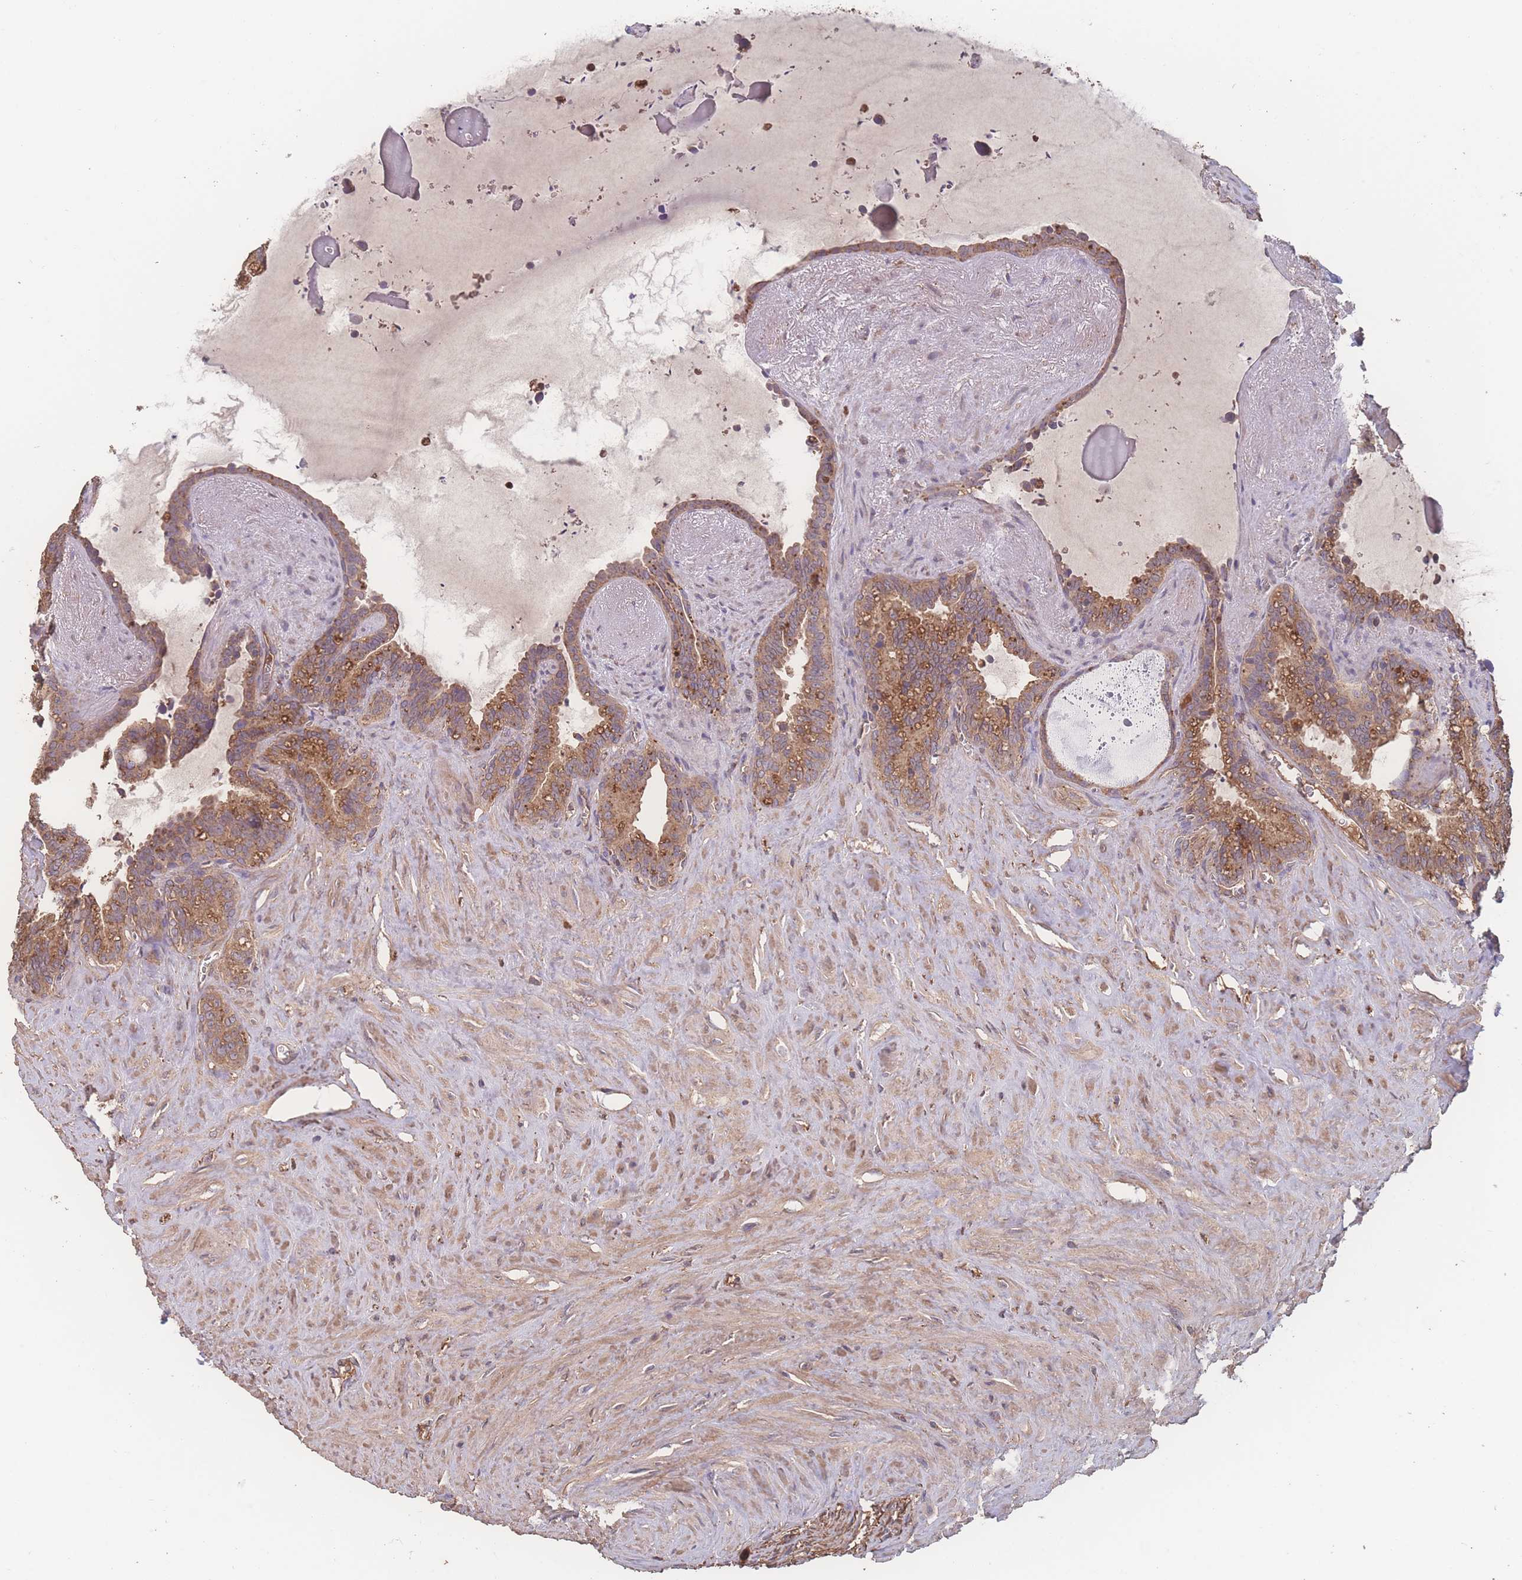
{"staining": {"intensity": "moderate", "quantity": ">75%", "location": "cytoplasmic/membranous"}, "tissue": "seminal vesicle", "cell_type": "Glandular cells", "image_type": "normal", "snomed": [{"axis": "morphology", "description": "Normal tissue, NOS"}, {"axis": "topography", "description": "Prostate"}, {"axis": "topography", "description": "Seminal veicle"}], "caption": "Moderate cytoplasmic/membranous positivity for a protein is present in approximately >75% of glandular cells of normal seminal vesicle using immunohistochemistry.", "gene": "ATXN10", "patient": {"sex": "male", "age": 58}}